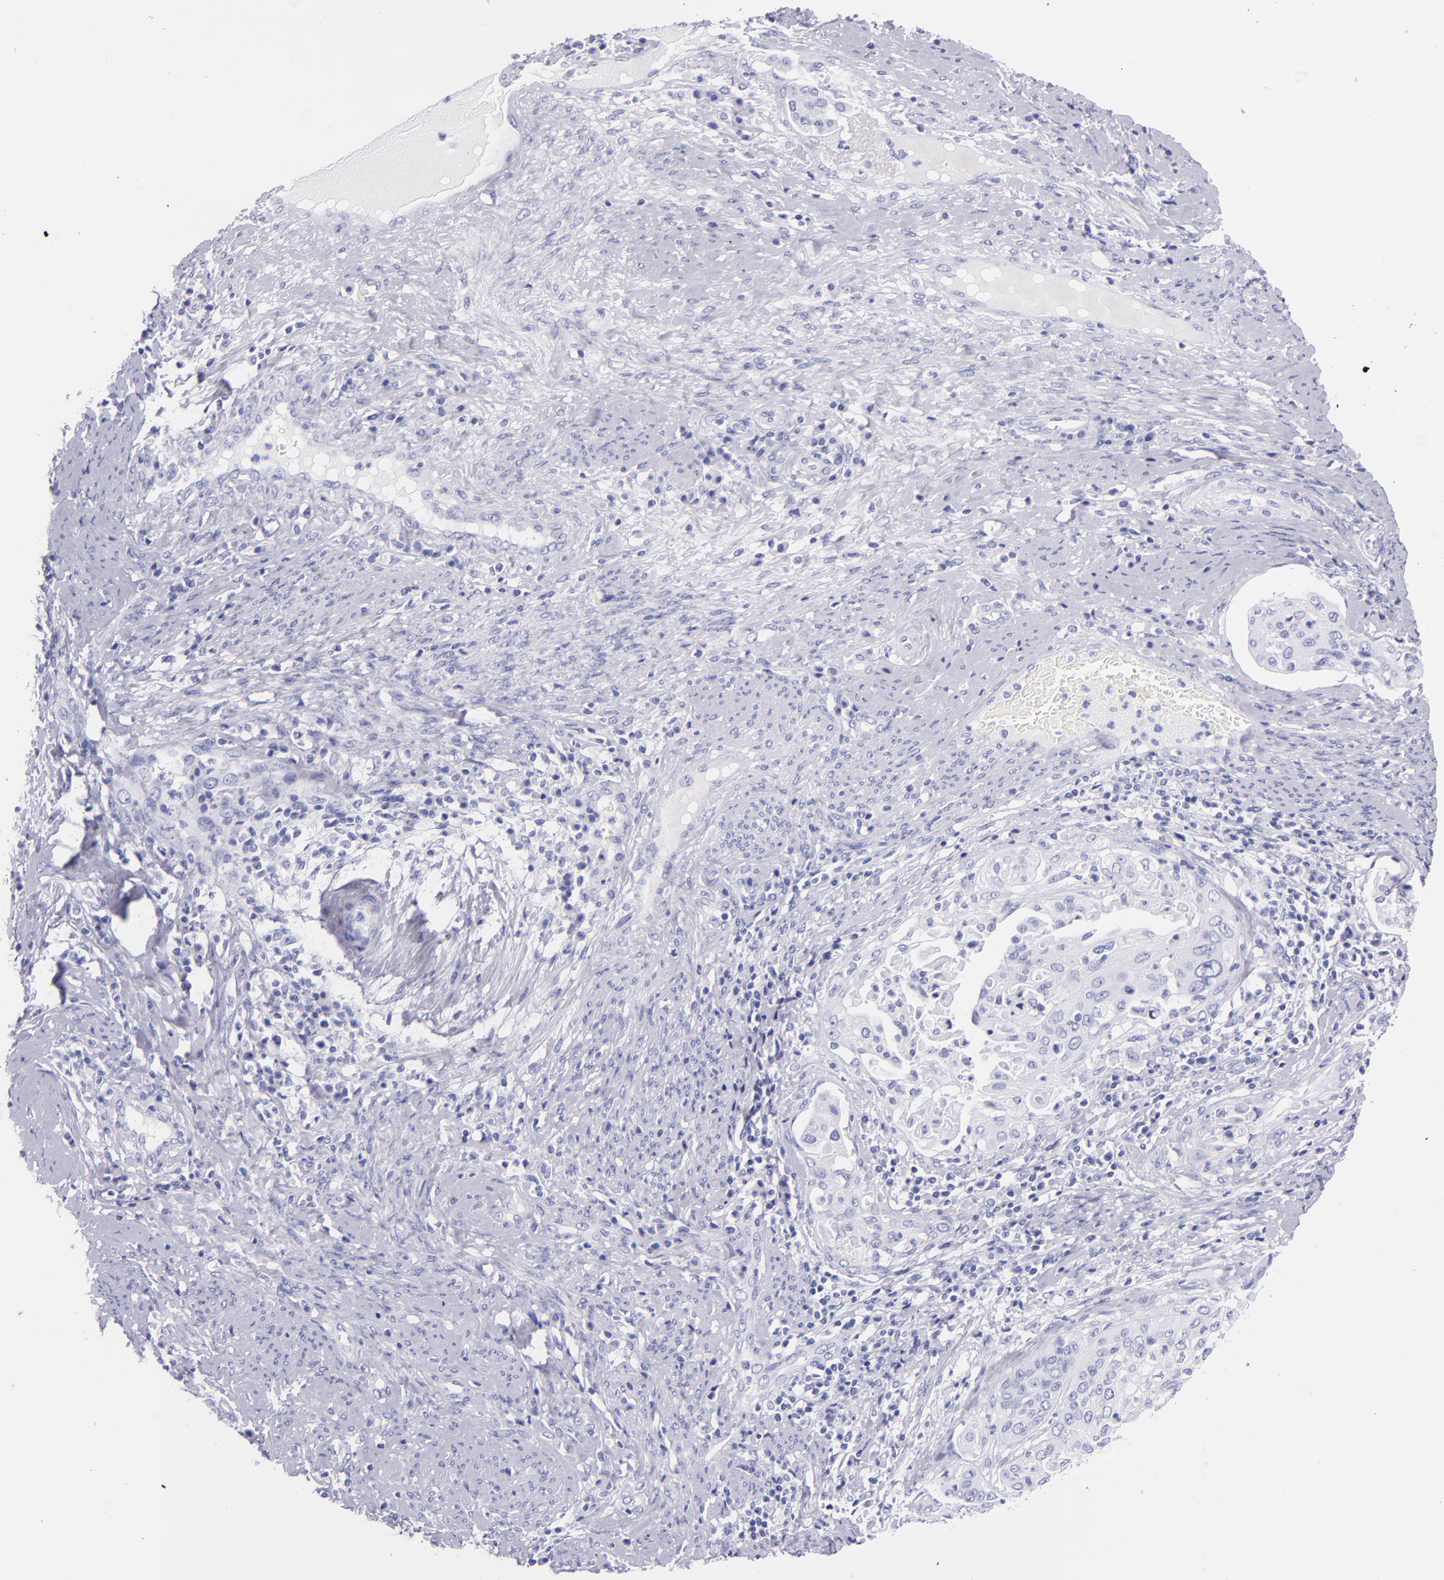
{"staining": {"intensity": "negative", "quantity": "none", "location": "none"}, "tissue": "cervical cancer", "cell_type": "Tumor cells", "image_type": "cancer", "snomed": [{"axis": "morphology", "description": "Squamous cell carcinoma, NOS"}, {"axis": "topography", "description": "Cervix"}], "caption": "An immunohistochemistry (IHC) photomicrograph of cervical cancer is shown. There is no staining in tumor cells of cervical cancer.", "gene": "SFTPB", "patient": {"sex": "female", "age": 41}}